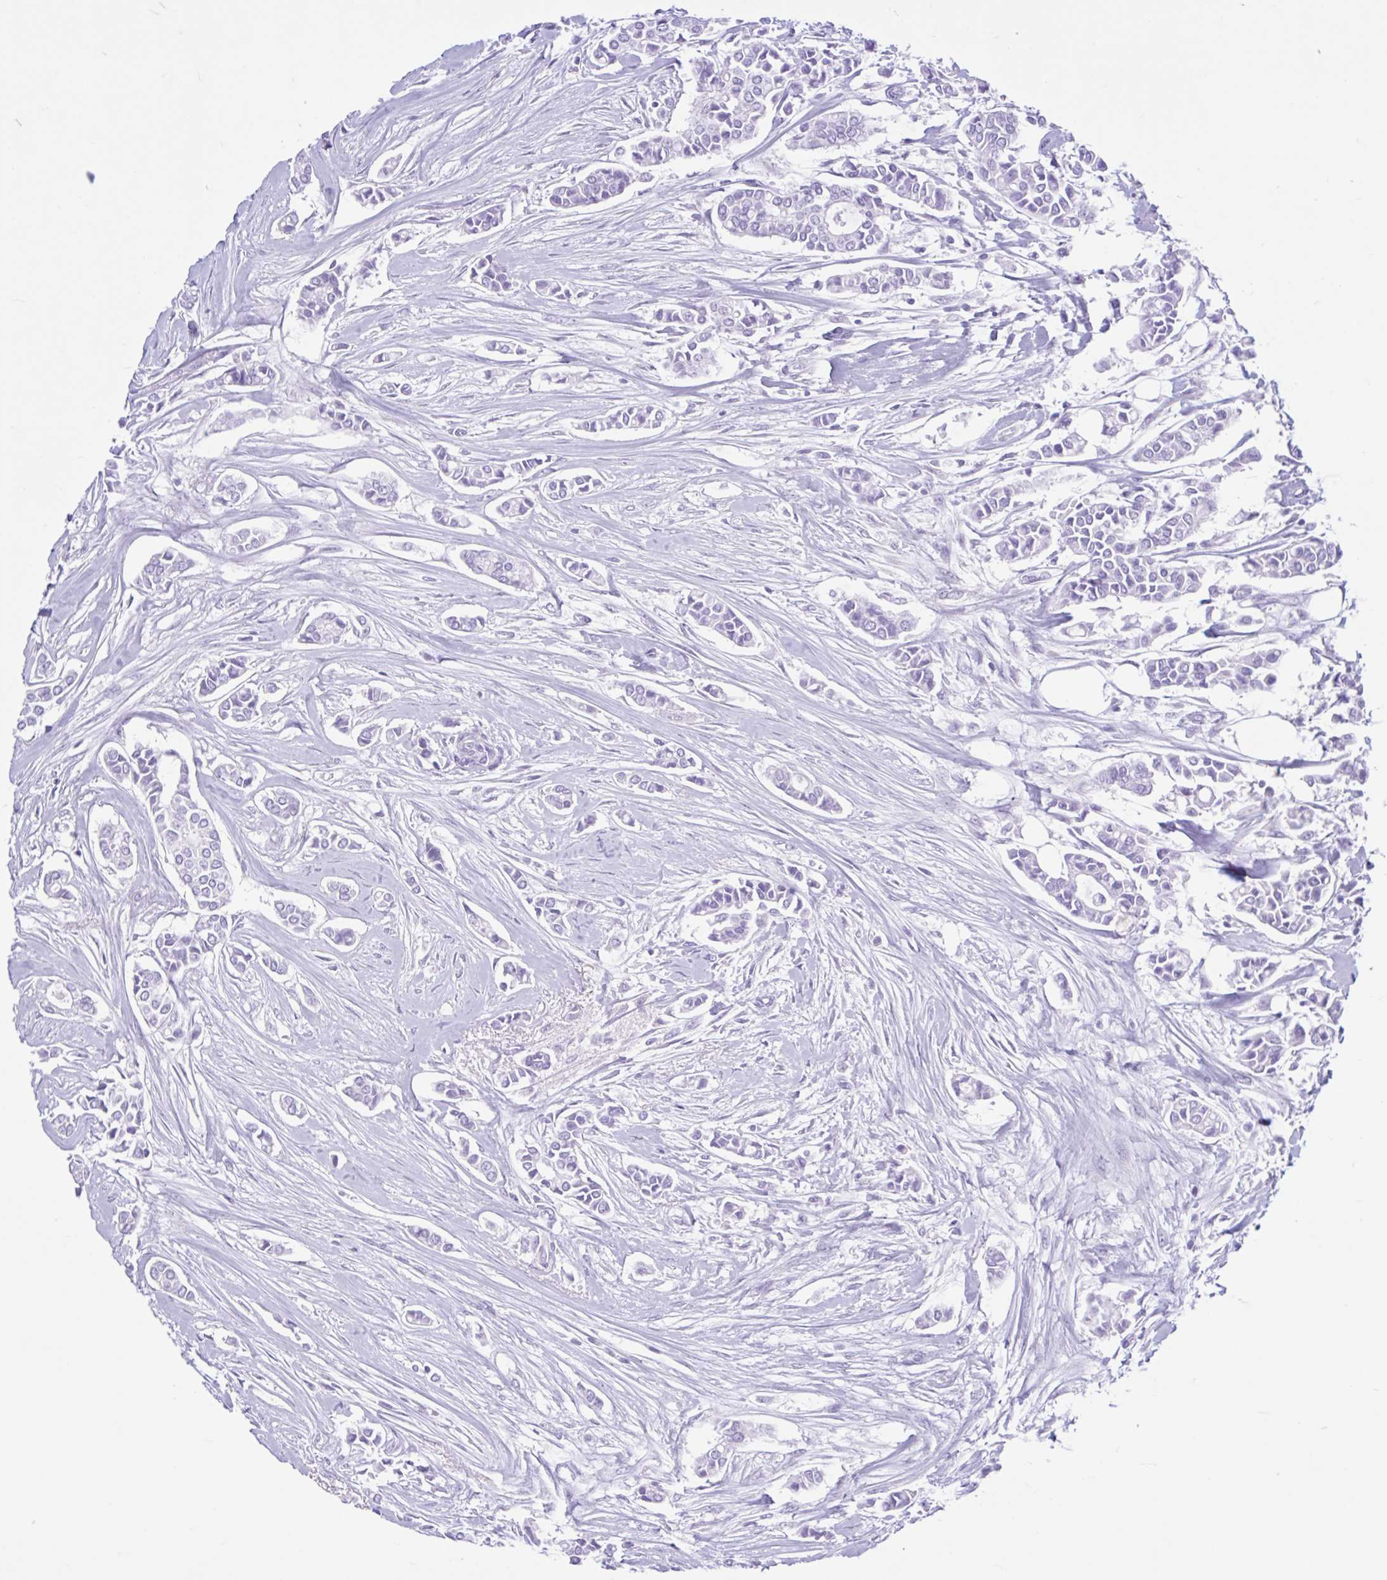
{"staining": {"intensity": "negative", "quantity": "none", "location": "none"}, "tissue": "breast cancer", "cell_type": "Tumor cells", "image_type": "cancer", "snomed": [{"axis": "morphology", "description": "Duct carcinoma"}, {"axis": "topography", "description": "Breast"}], "caption": "Immunohistochemical staining of human breast invasive ductal carcinoma shows no significant staining in tumor cells.", "gene": "OR4N4", "patient": {"sex": "female", "age": 84}}